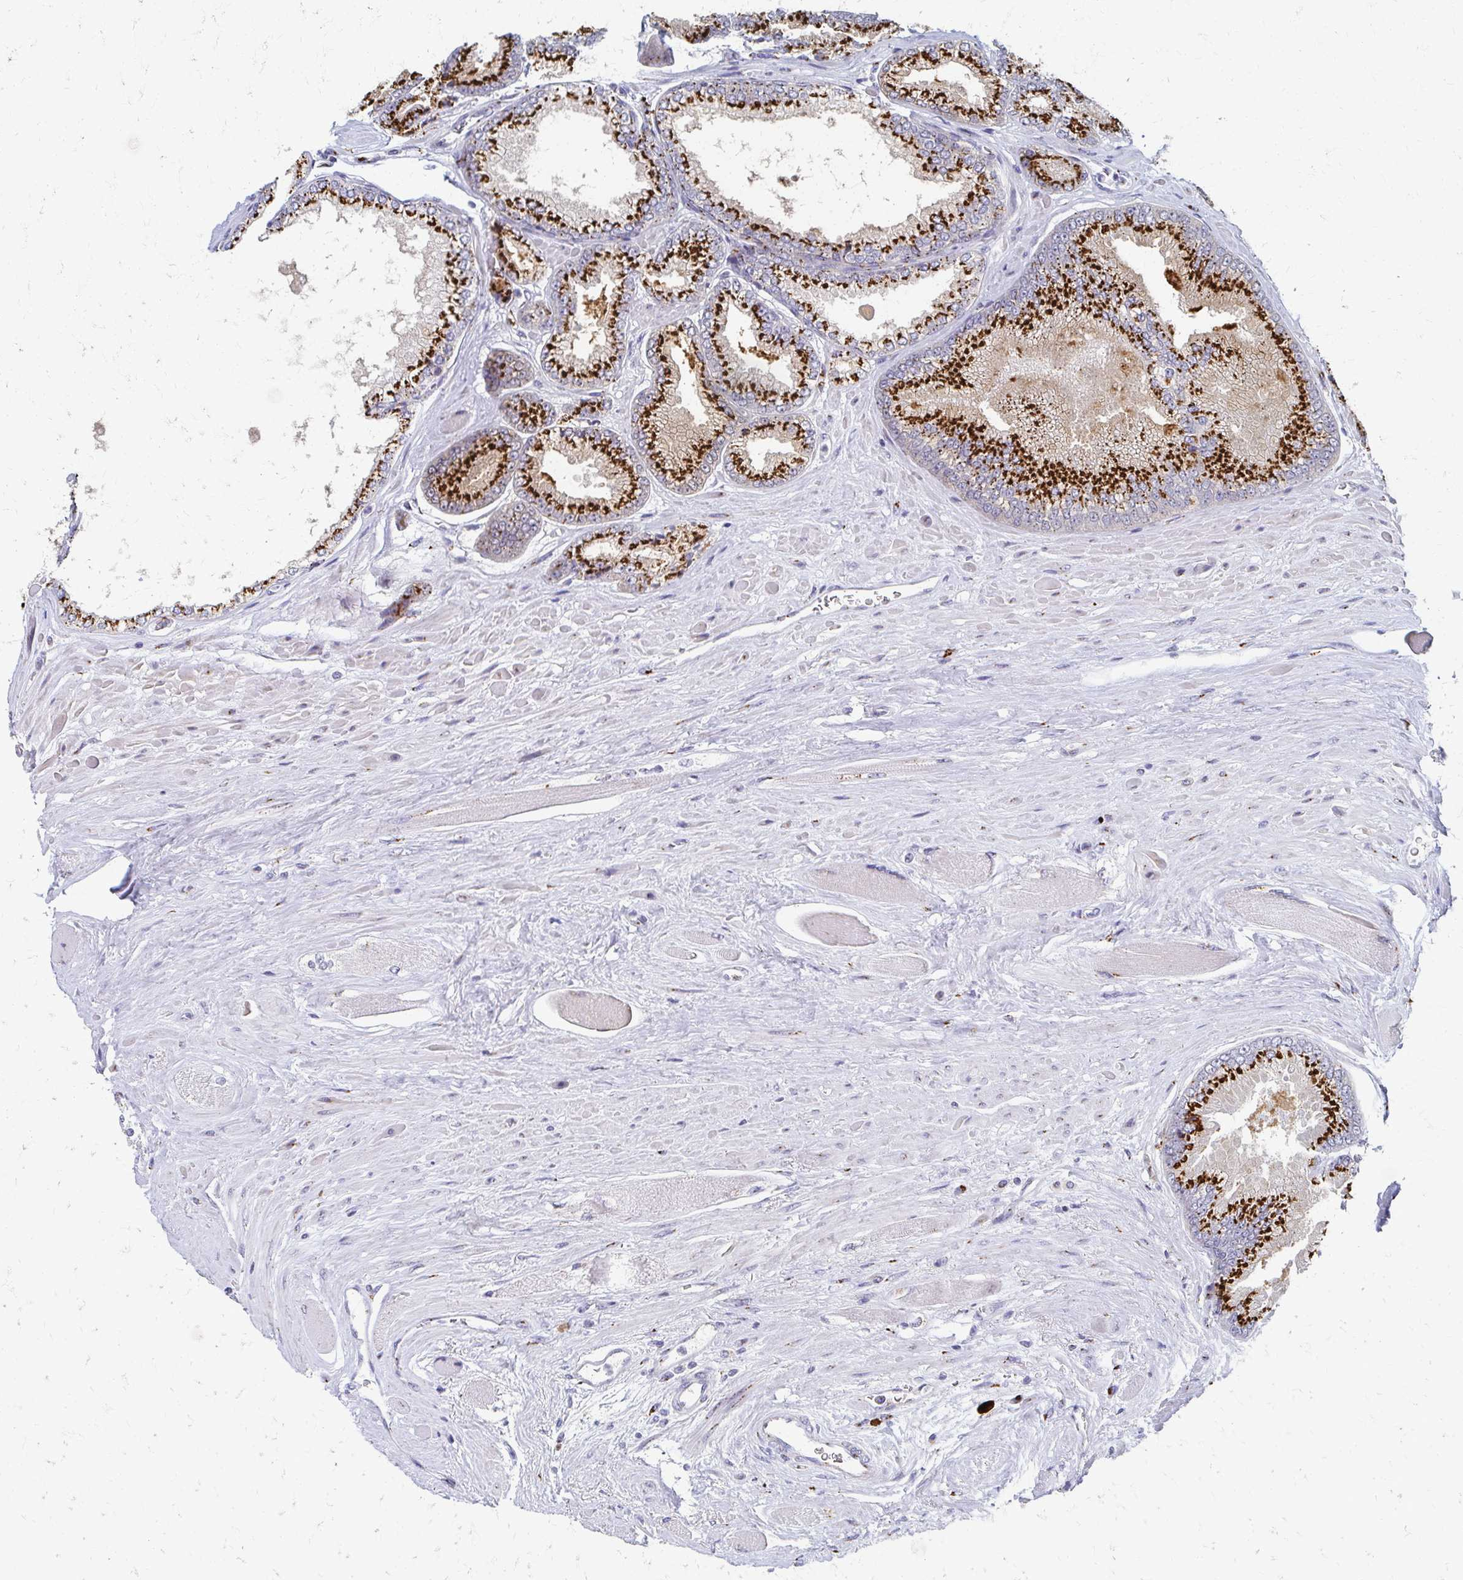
{"staining": {"intensity": "strong", "quantity": ">75%", "location": "cytoplasmic/membranous"}, "tissue": "prostate cancer", "cell_type": "Tumor cells", "image_type": "cancer", "snomed": [{"axis": "morphology", "description": "Adenocarcinoma, Low grade"}, {"axis": "topography", "description": "Prostate"}], "caption": "About >75% of tumor cells in adenocarcinoma (low-grade) (prostate) exhibit strong cytoplasmic/membranous protein staining as visualized by brown immunohistochemical staining.", "gene": "TM9SF1", "patient": {"sex": "male", "age": 67}}